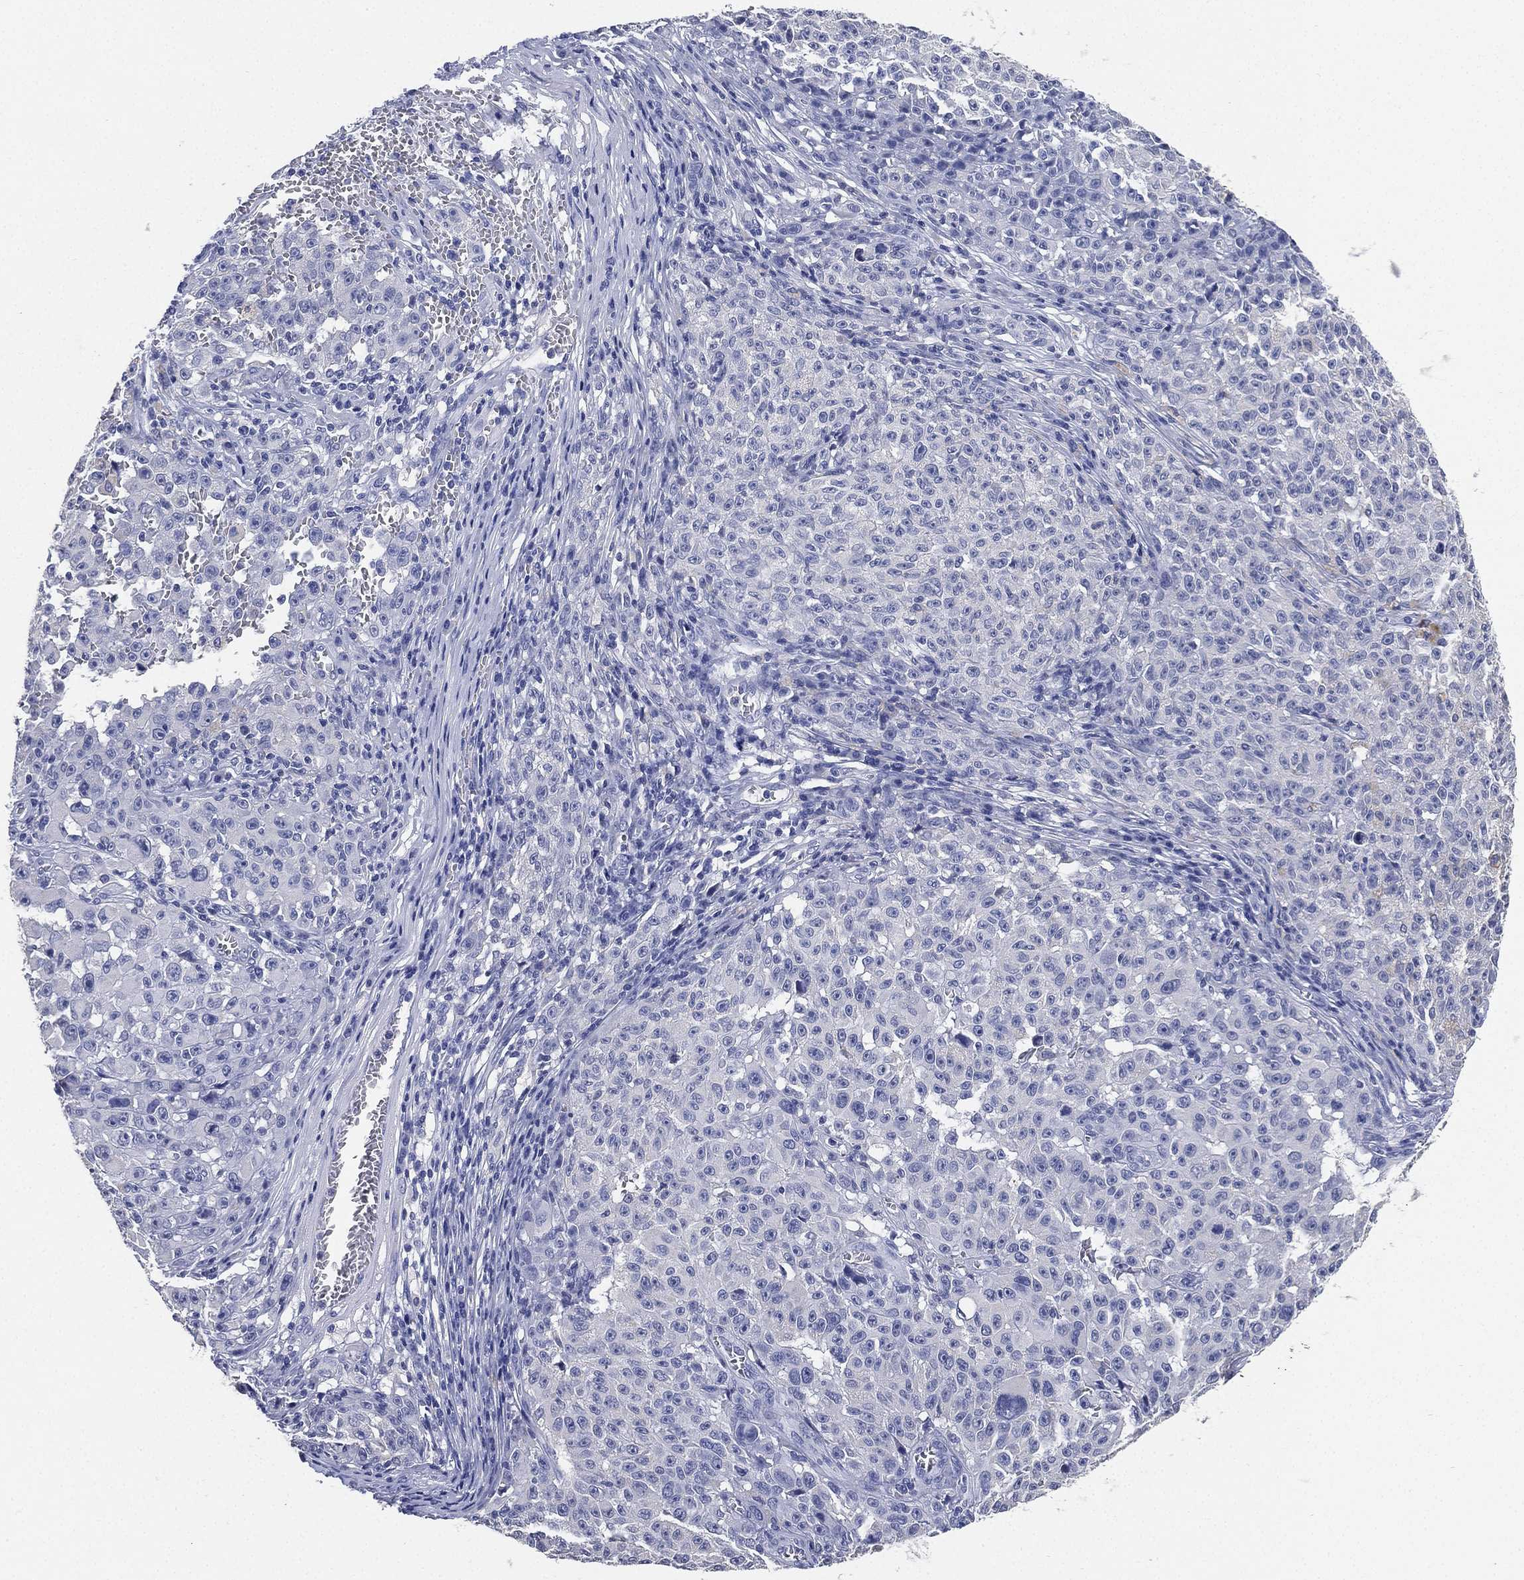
{"staining": {"intensity": "negative", "quantity": "none", "location": "none"}, "tissue": "melanoma", "cell_type": "Tumor cells", "image_type": "cancer", "snomed": [{"axis": "morphology", "description": "Malignant melanoma, NOS"}, {"axis": "topography", "description": "Skin"}], "caption": "Tumor cells are negative for protein expression in human melanoma.", "gene": "IYD", "patient": {"sex": "female", "age": 82}}